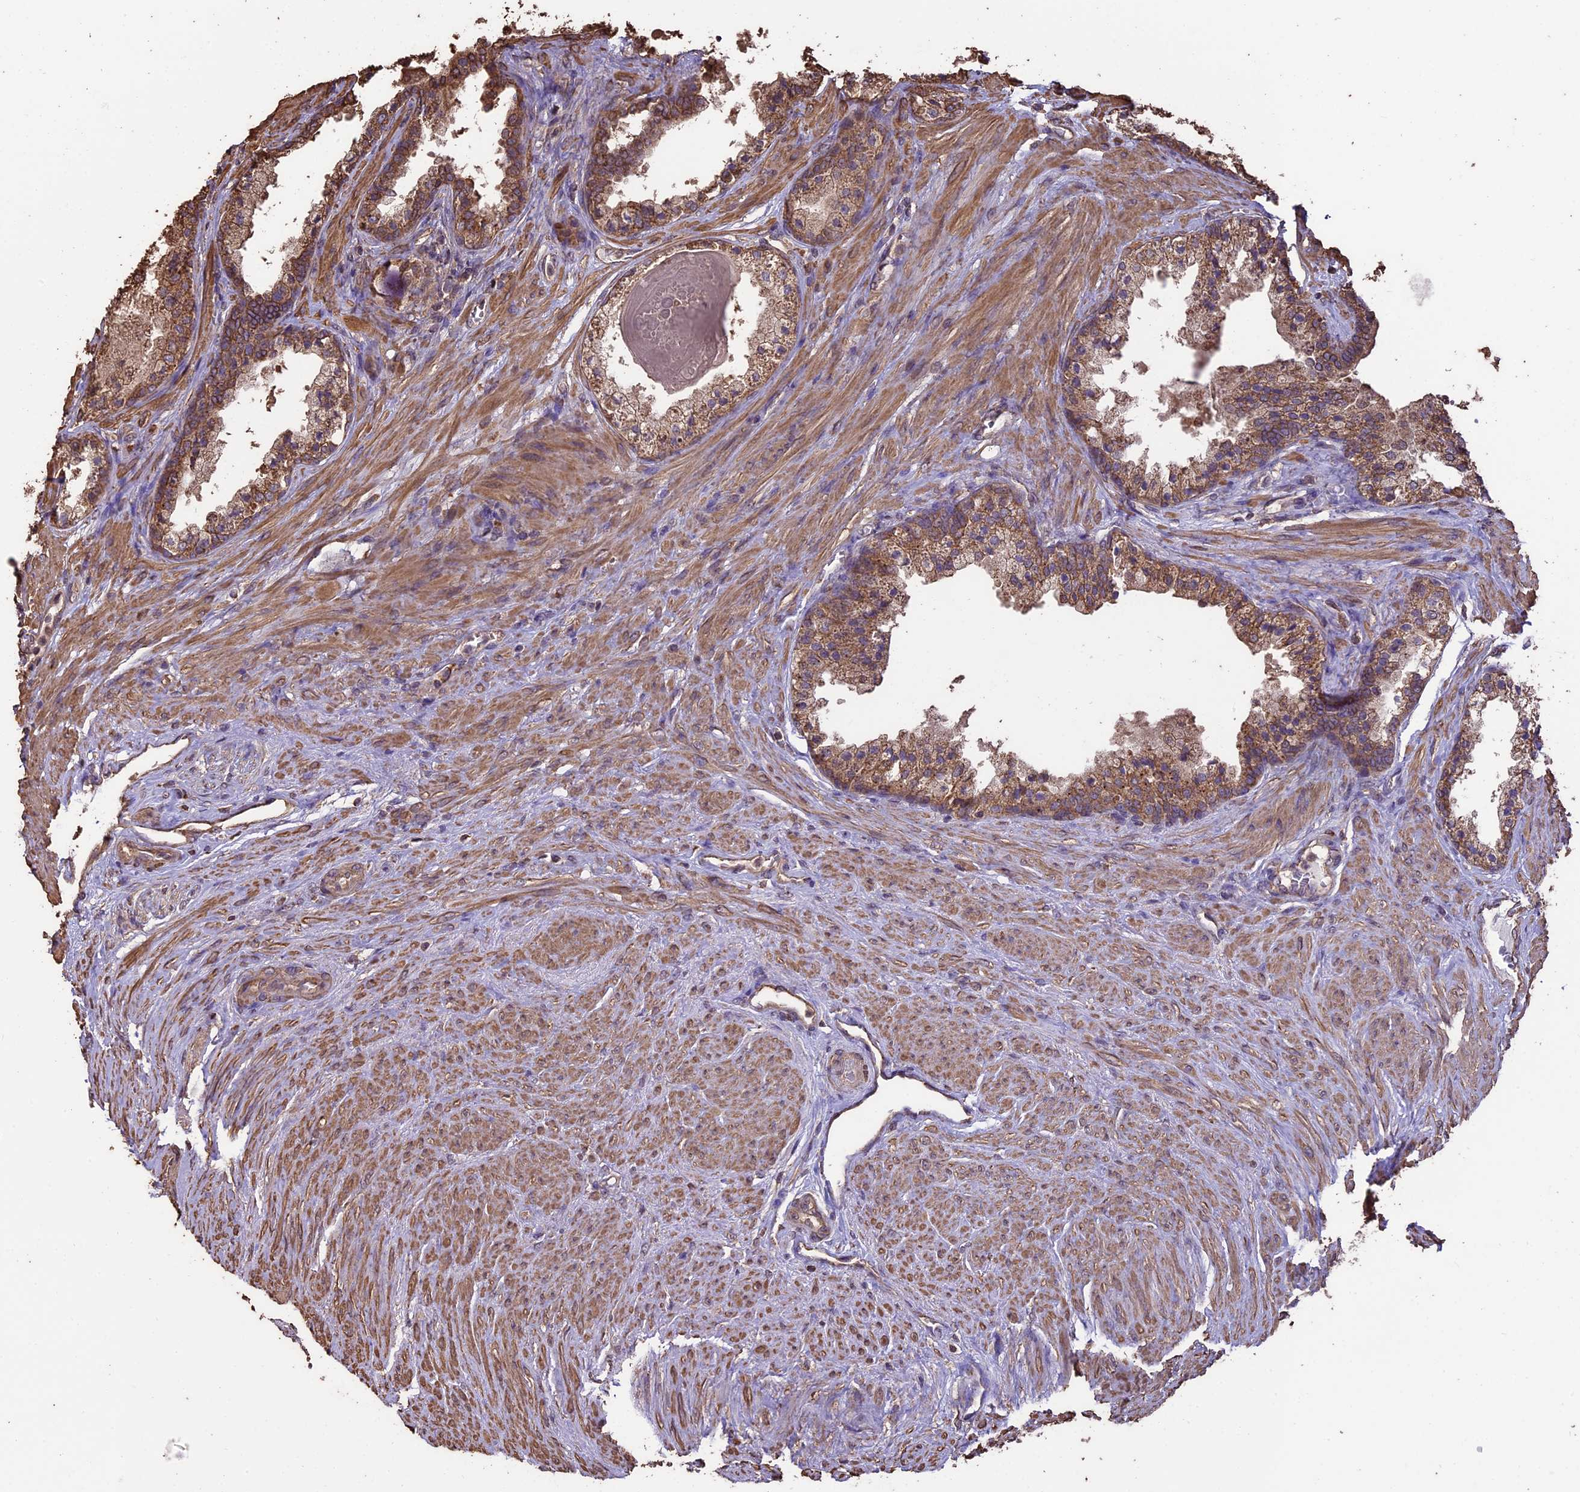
{"staining": {"intensity": "moderate", "quantity": ">75%", "location": "cytoplasmic/membranous"}, "tissue": "prostate cancer", "cell_type": "Tumor cells", "image_type": "cancer", "snomed": [{"axis": "morphology", "description": "Adenocarcinoma, High grade"}, {"axis": "topography", "description": "Prostate"}], "caption": "Moderate cytoplasmic/membranous staining for a protein is seen in about >75% of tumor cells of prostate cancer (adenocarcinoma (high-grade)) using immunohistochemistry.", "gene": "PGPEP1L", "patient": {"sex": "male", "age": 70}}